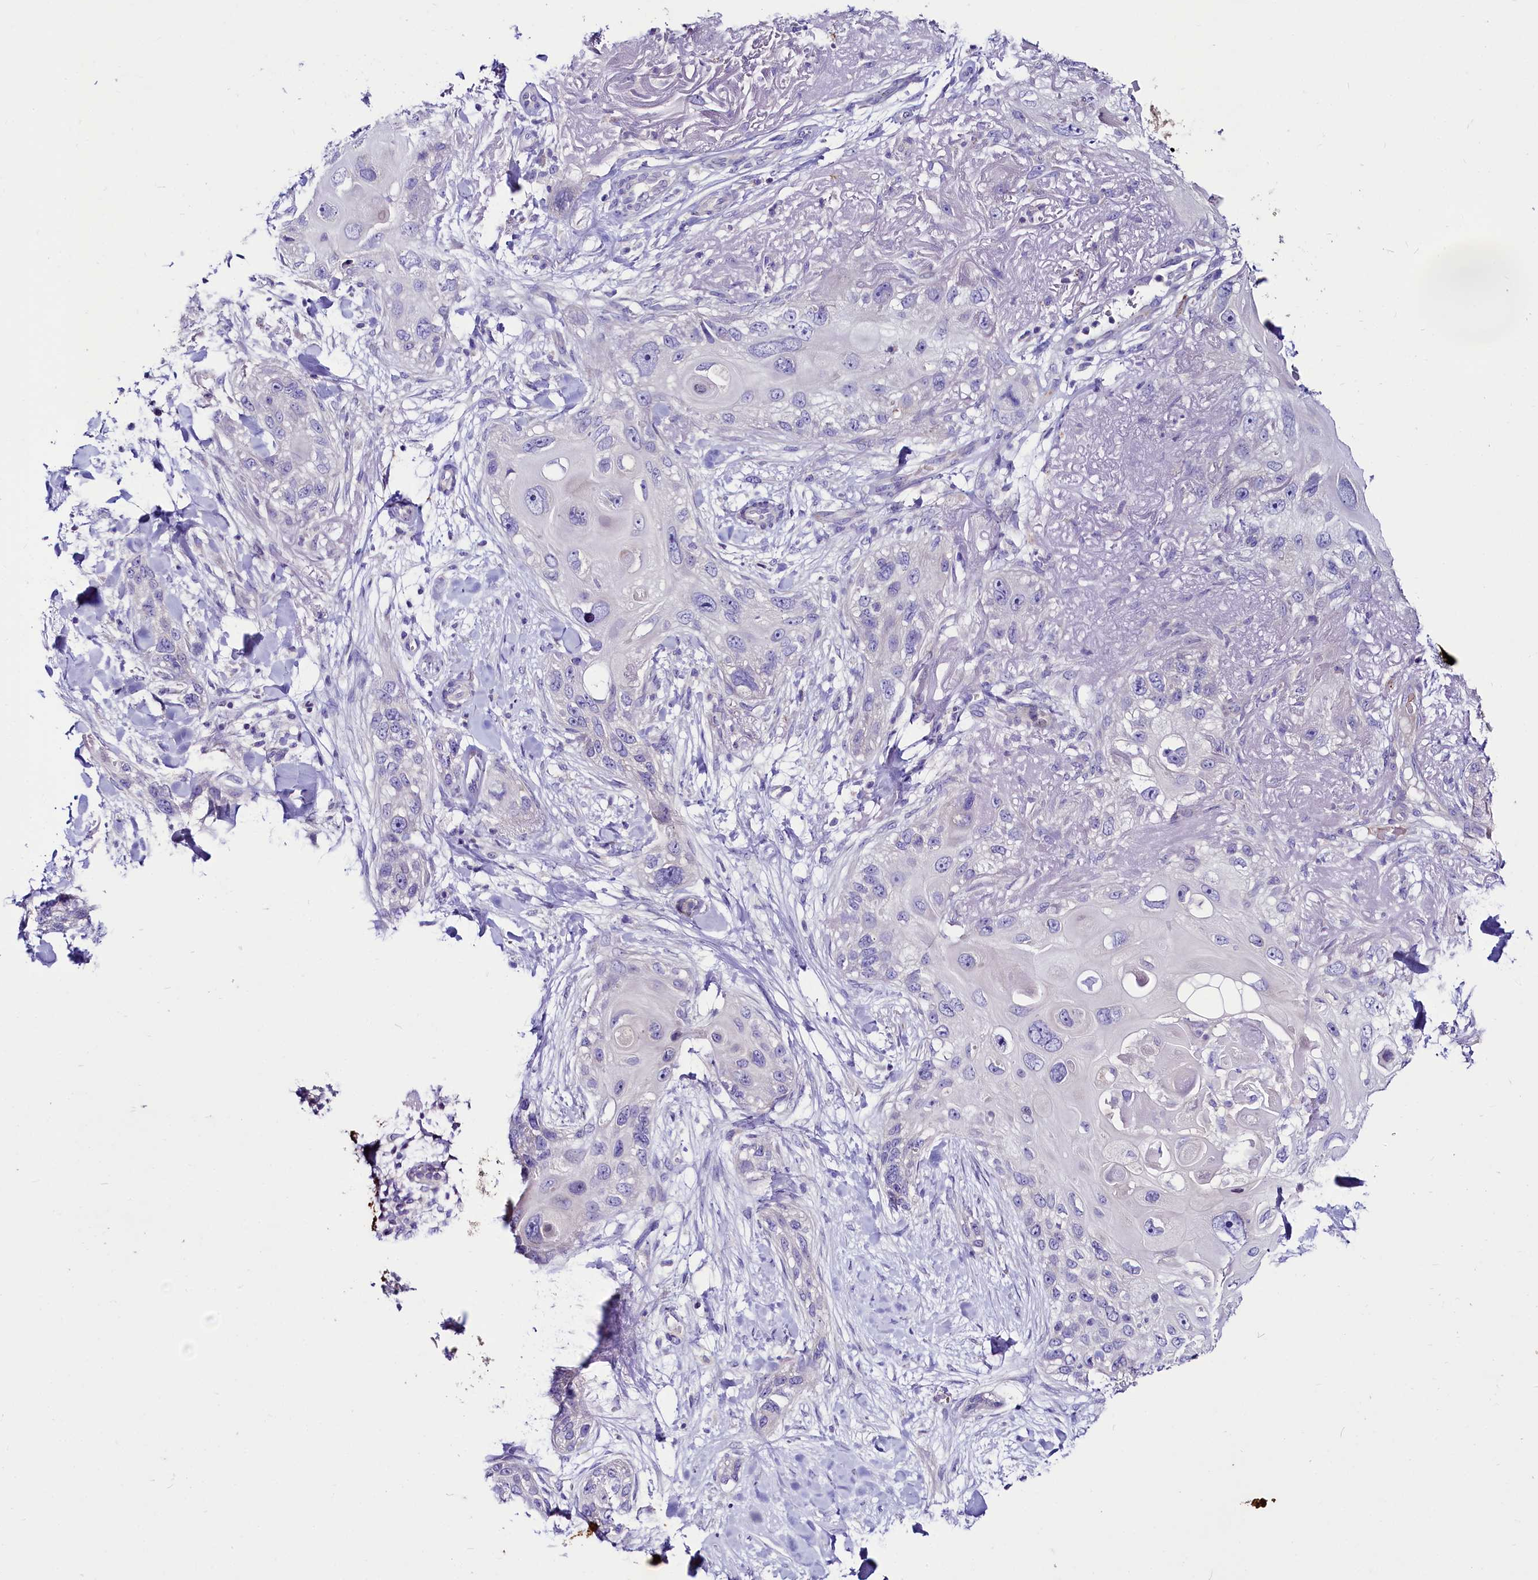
{"staining": {"intensity": "negative", "quantity": "none", "location": "none"}, "tissue": "skin cancer", "cell_type": "Tumor cells", "image_type": "cancer", "snomed": [{"axis": "morphology", "description": "Normal tissue, NOS"}, {"axis": "morphology", "description": "Squamous cell carcinoma, NOS"}, {"axis": "topography", "description": "Skin"}], "caption": "Skin cancer was stained to show a protein in brown. There is no significant expression in tumor cells.", "gene": "ABHD5", "patient": {"sex": "male", "age": 72}}